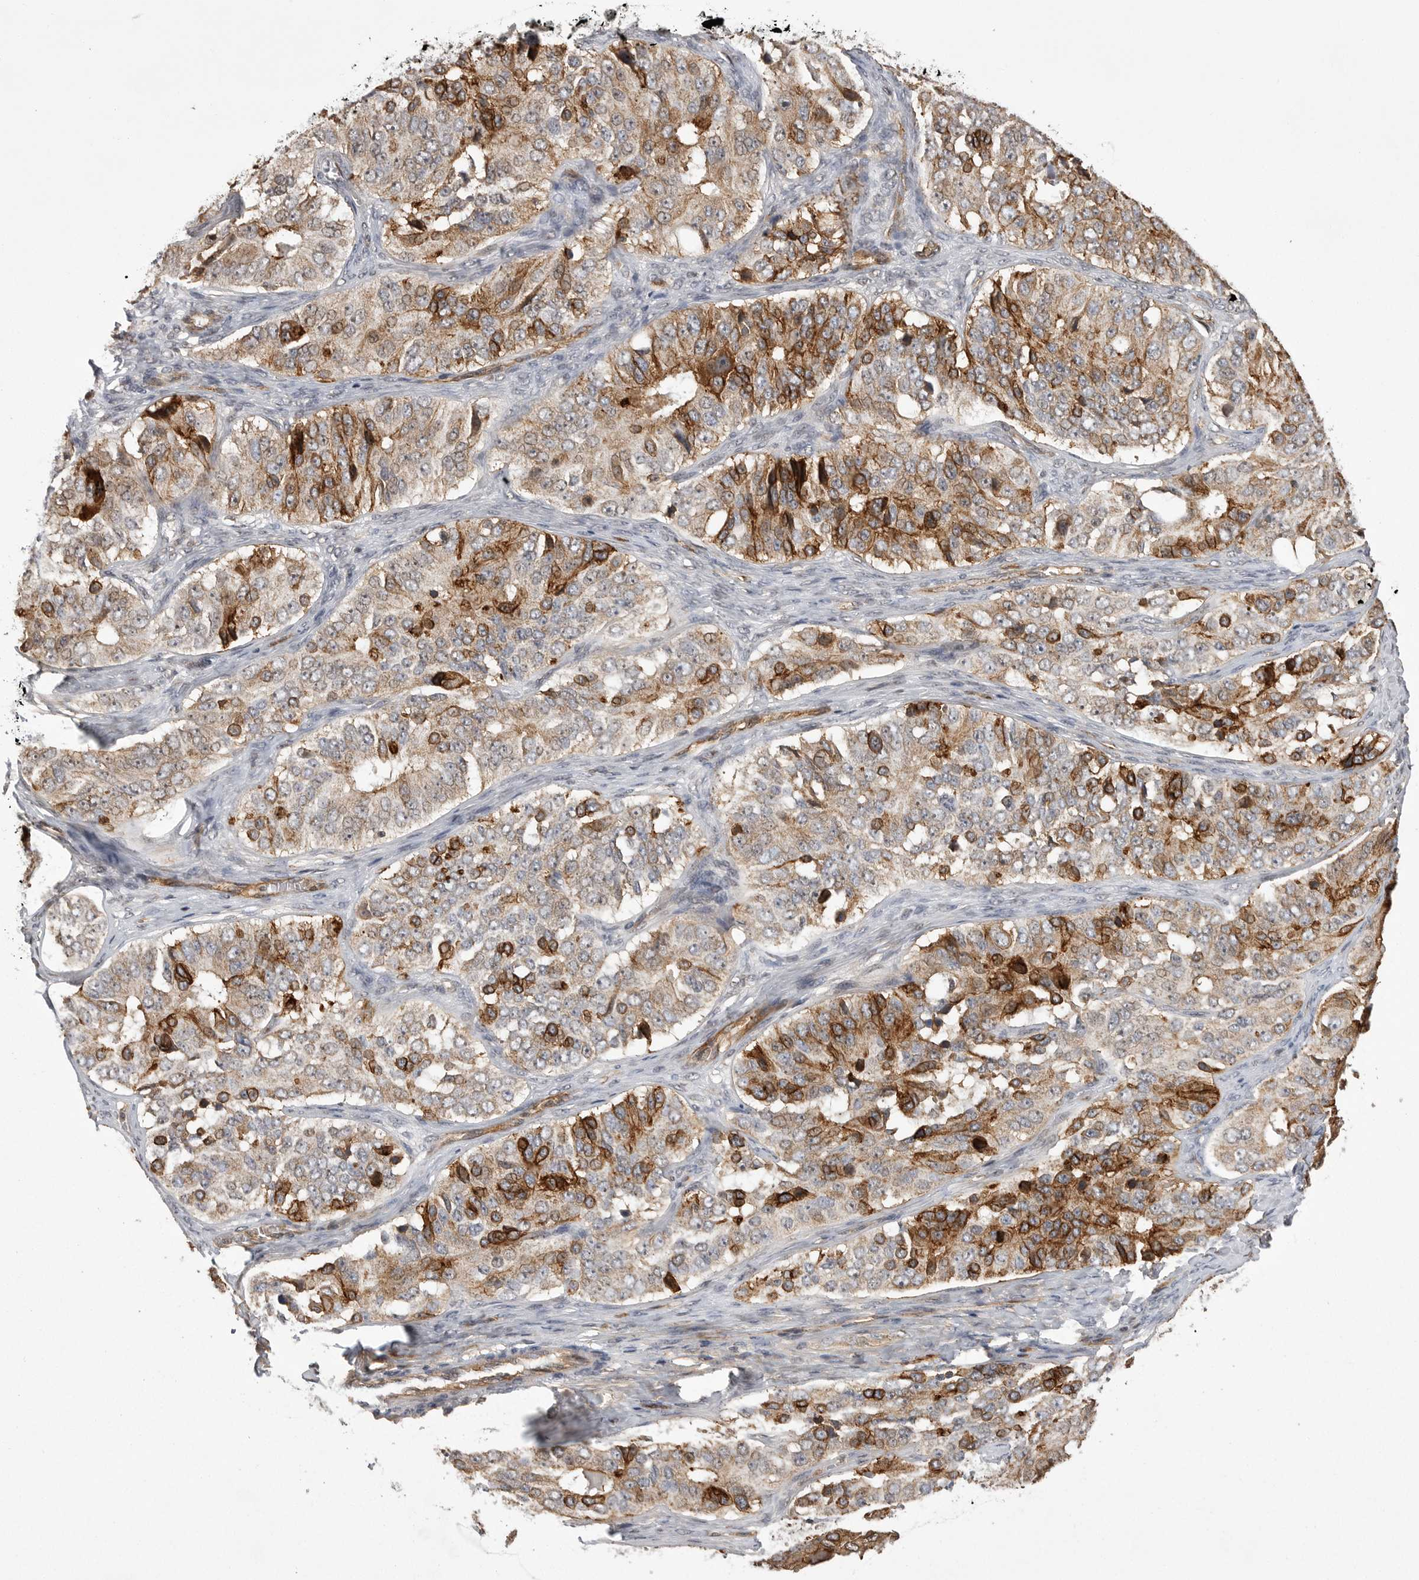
{"staining": {"intensity": "strong", "quantity": "25%-75%", "location": "cytoplasmic/membranous"}, "tissue": "ovarian cancer", "cell_type": "Tumor cells", "image_type": "cancer", "snomed": [{"axis": "morphology", "description": "Carcinoma, endometroid"}, {"axis": "topography", "description": "Ovary"}], "caption": "High-magnification brightfield microscopy of endometroid carcinoma (ovarian) stained with DAB (3,3'-diaminobenzidine) (brown) and counterstained with hematoxylin (blue). tumor cells exhibit strong cytoplasmic/membranous positivity is seen in approximately25%-75% of cells. (DAB (3,3'-diaminobenzidine) IHC with brightfield microscopy, high magnification).", "gene": "NECTIN1", "patient": {"sex": "female", "age": 51}}